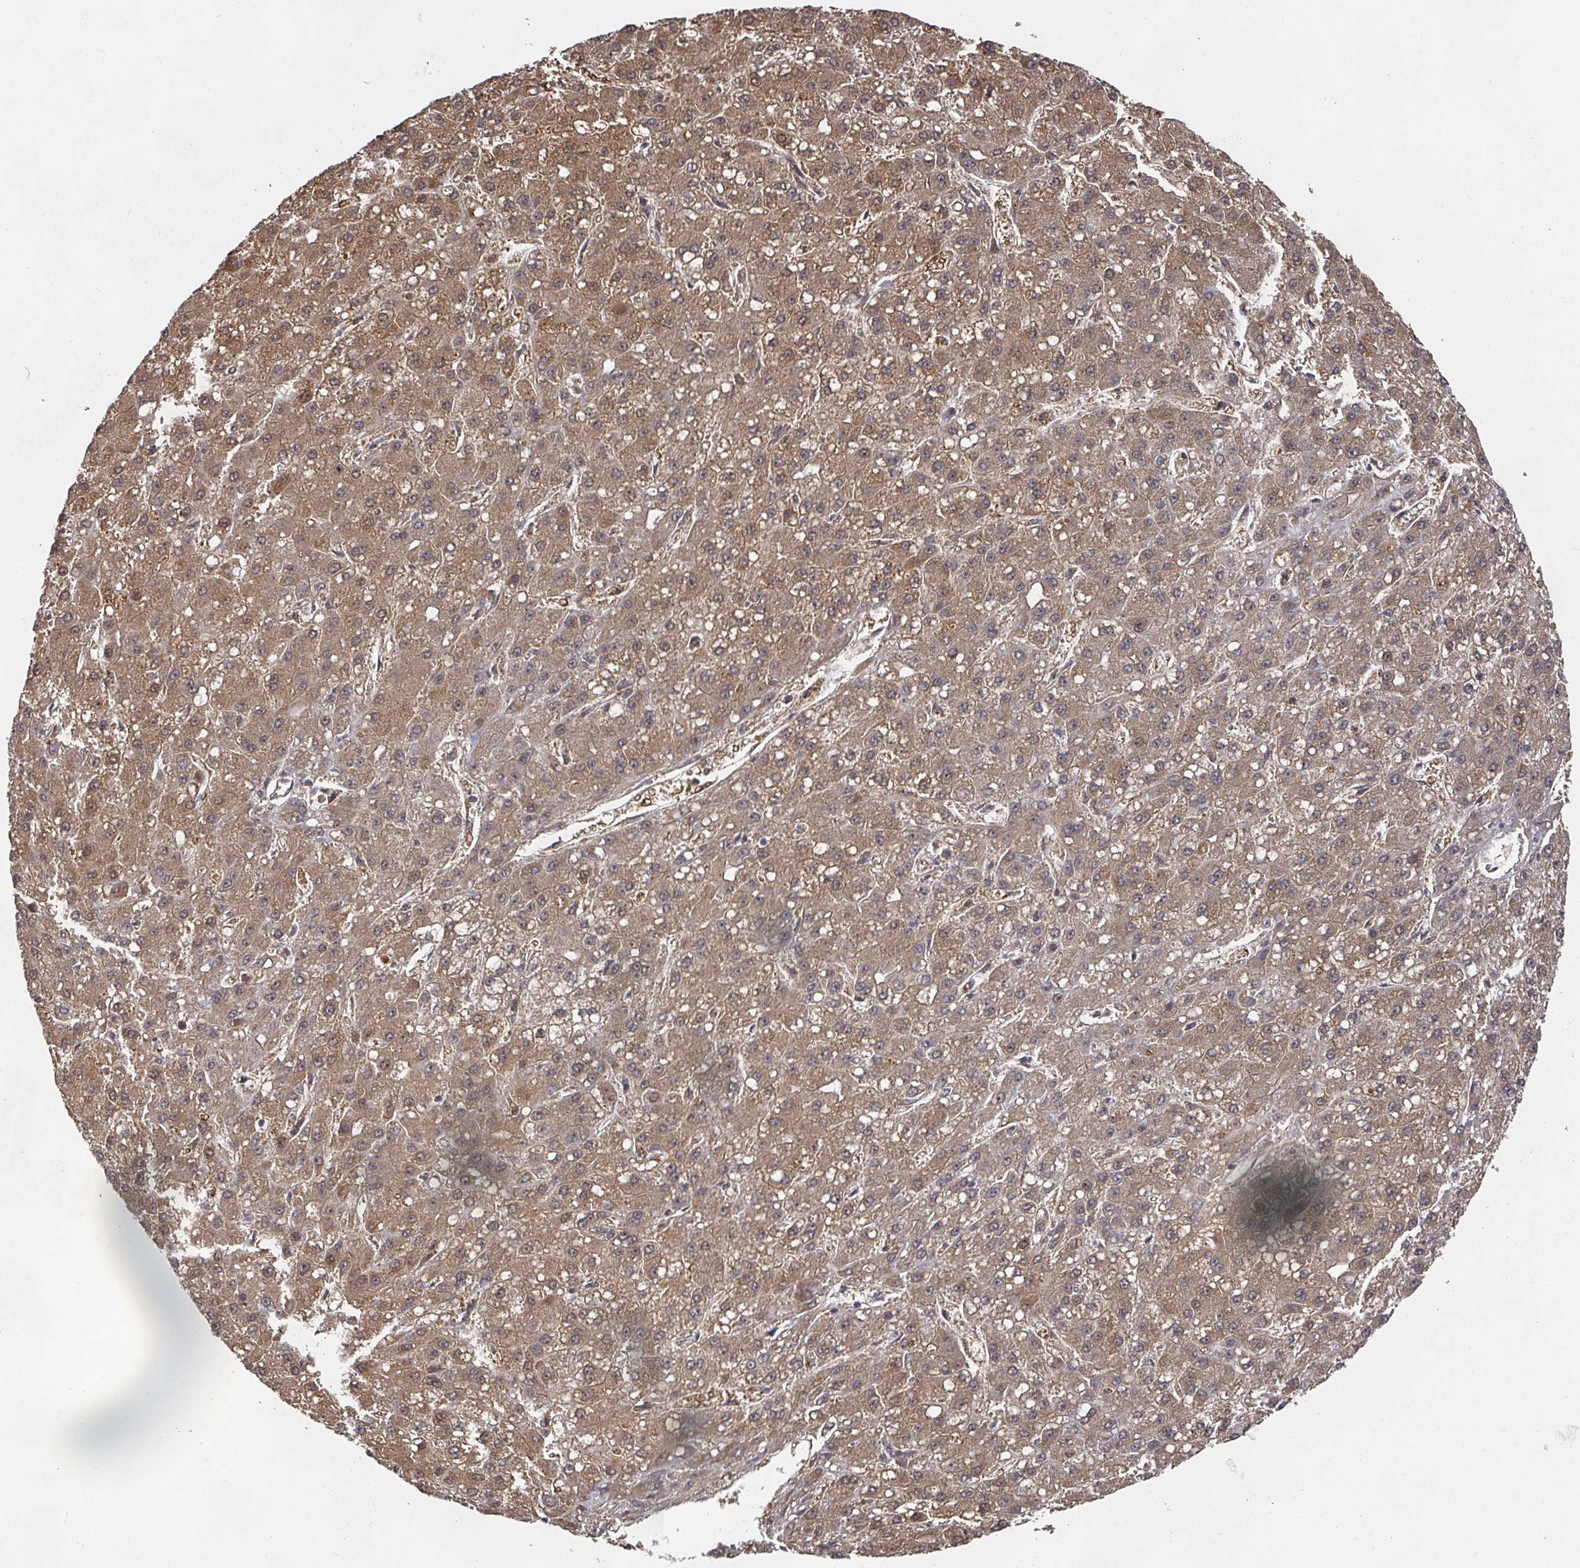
{"staining": {"intensity": "moderate", "quantity": ">75%", "location": "cytoplasmic/membranous"}, "tissue": "liver cancer", "cell_type": "Tumor cells", "image_type": "cancer", "snomed": [{"axis": "morphology", "description": "Carcinoma, Hepatocellular, NOS"}, {"axis": "topography", "description": "Liver"}], "caption": "IHC (DAB) staining of liver hepatocellular carcinoma displays moderate cytoplasmic/membranous protein positivity in approximately >75% of tumor cells. (DAB IHC with brightfield microscopy, high magnification).", "gene": "KIF1C", "patient": {"sex": "male", "age": 67}}